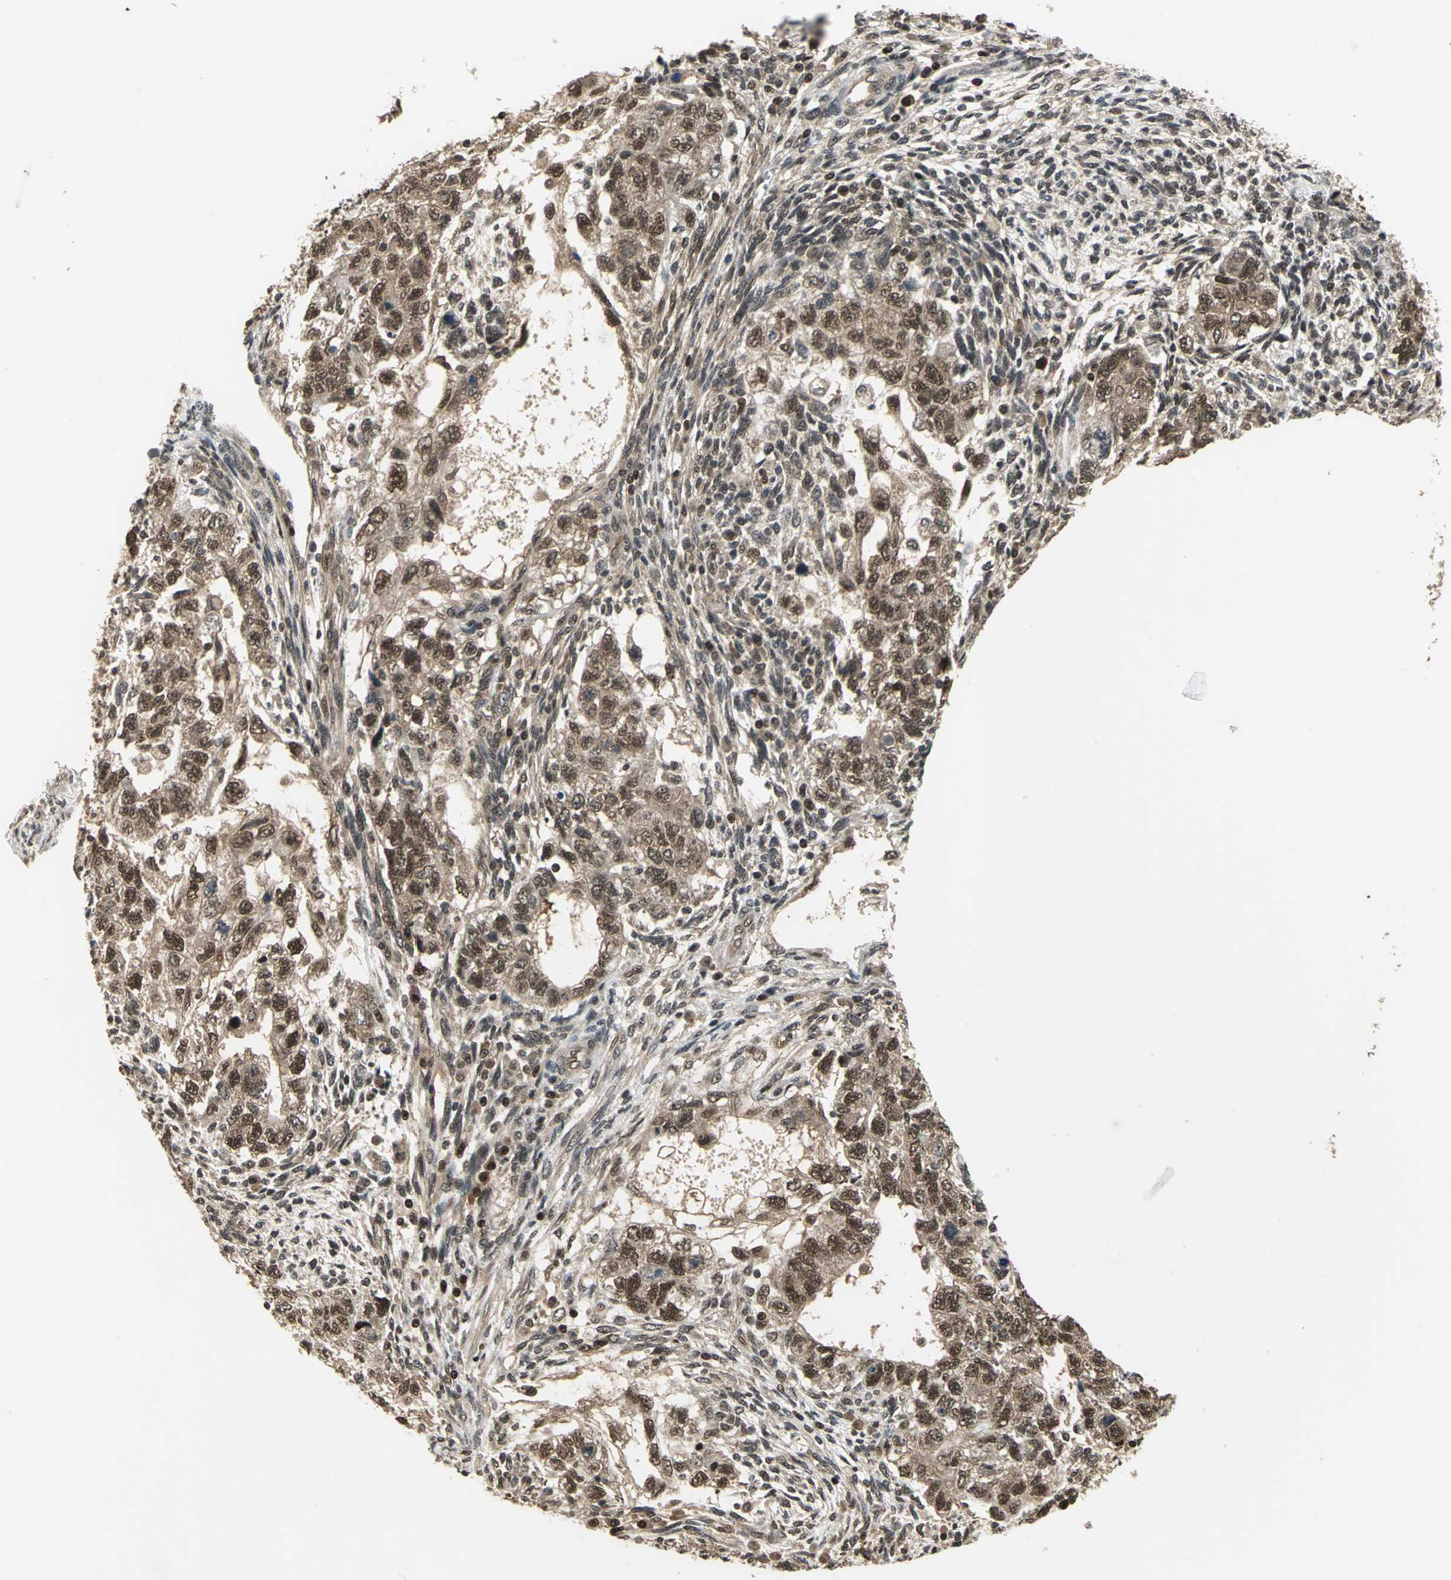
{"staining": {"intensity": "moderate", "quantity": ">75%", "location": "cytoplasmic/membranous,nuclear"}, "tissue": "testis cancer", "cell_type": "Tumor cells", "image_type": "cancer", "snomed": [{"axis": "morphology", "description": "Normal tissue, NOS"}, {"axis": "morphology", "description": "Carcinoma, Embryonal, NOS"}, {"axis": "topography", "description": "Testis"}], "caption": "Moderate cytoplasmic/membranous and nuclear staining for a protein is appreciated in about >75% of tumor cells of testis cancer (embryonal carcinoma) using immunohistochemistry.", "gene": "PSMC3", "patient": {"sex": "male", "age": 36}}